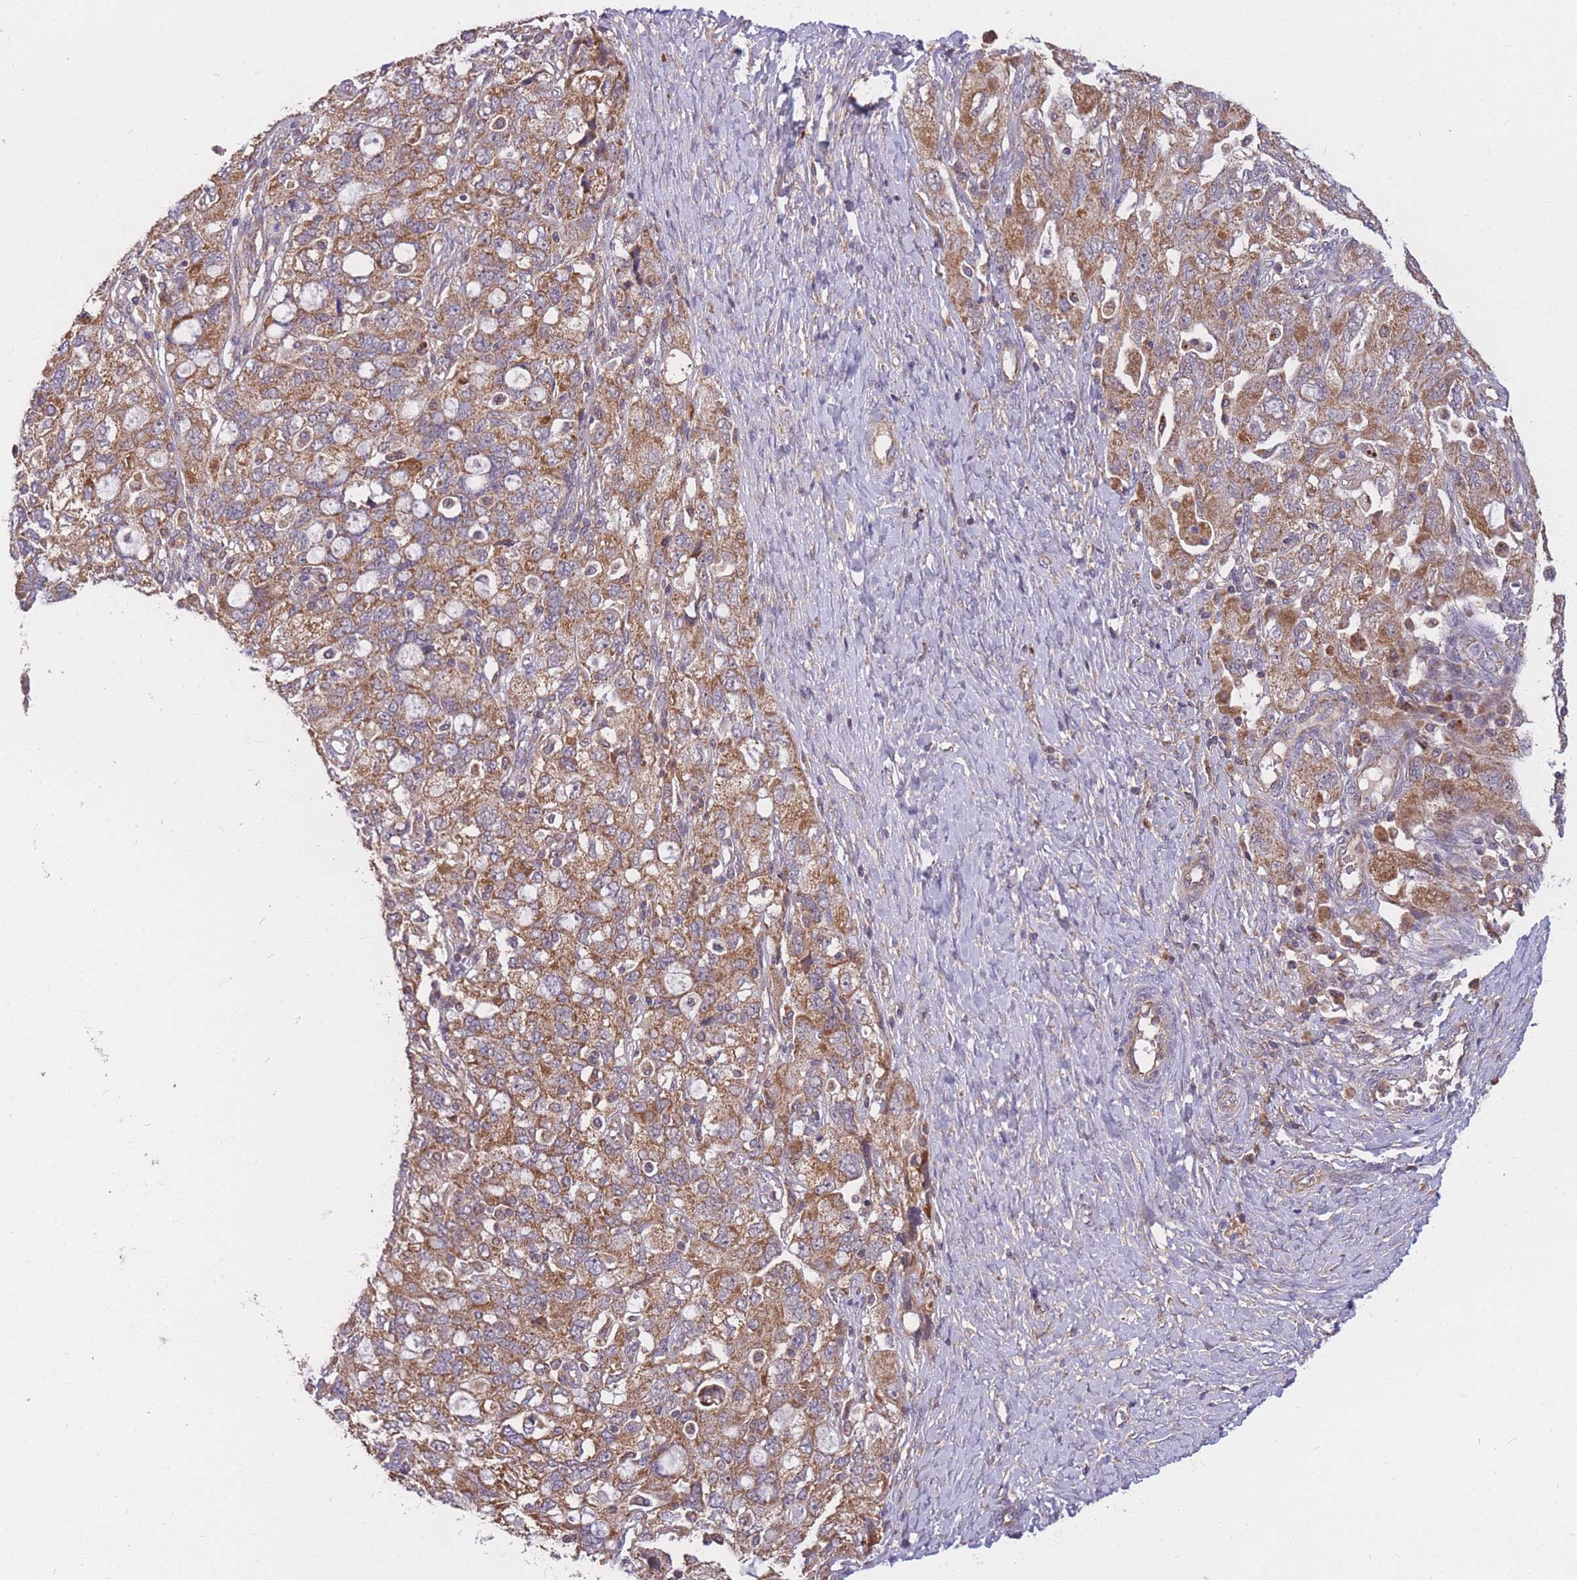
{"staining": {"intensity": "moderate", "quantity": ">75%", "location": "cytoplasmic/membranous"}, "tissue": "ovarian cancer", "cell_type": "Tumor cells", "image_type": "cancer", "snomed": [{"axis": "morphology", "description": "Carcinoma, NOS"}, {"axis": "morphology", "description": "Cystadenocarcinoma, serous, NOS"}, {"axis": "topography", "description": "Ovary"}], "caption": "Protein expression analysis of human ovarian serous cystadenocarcinoma reveals moderate cytoplasmic/membranous staining in about >75% of tumor cells. (IHC, brightfield microscopy, high magnification).", "gene": "PTPMT1", "patient": {"sex": "female", "age": 69}}